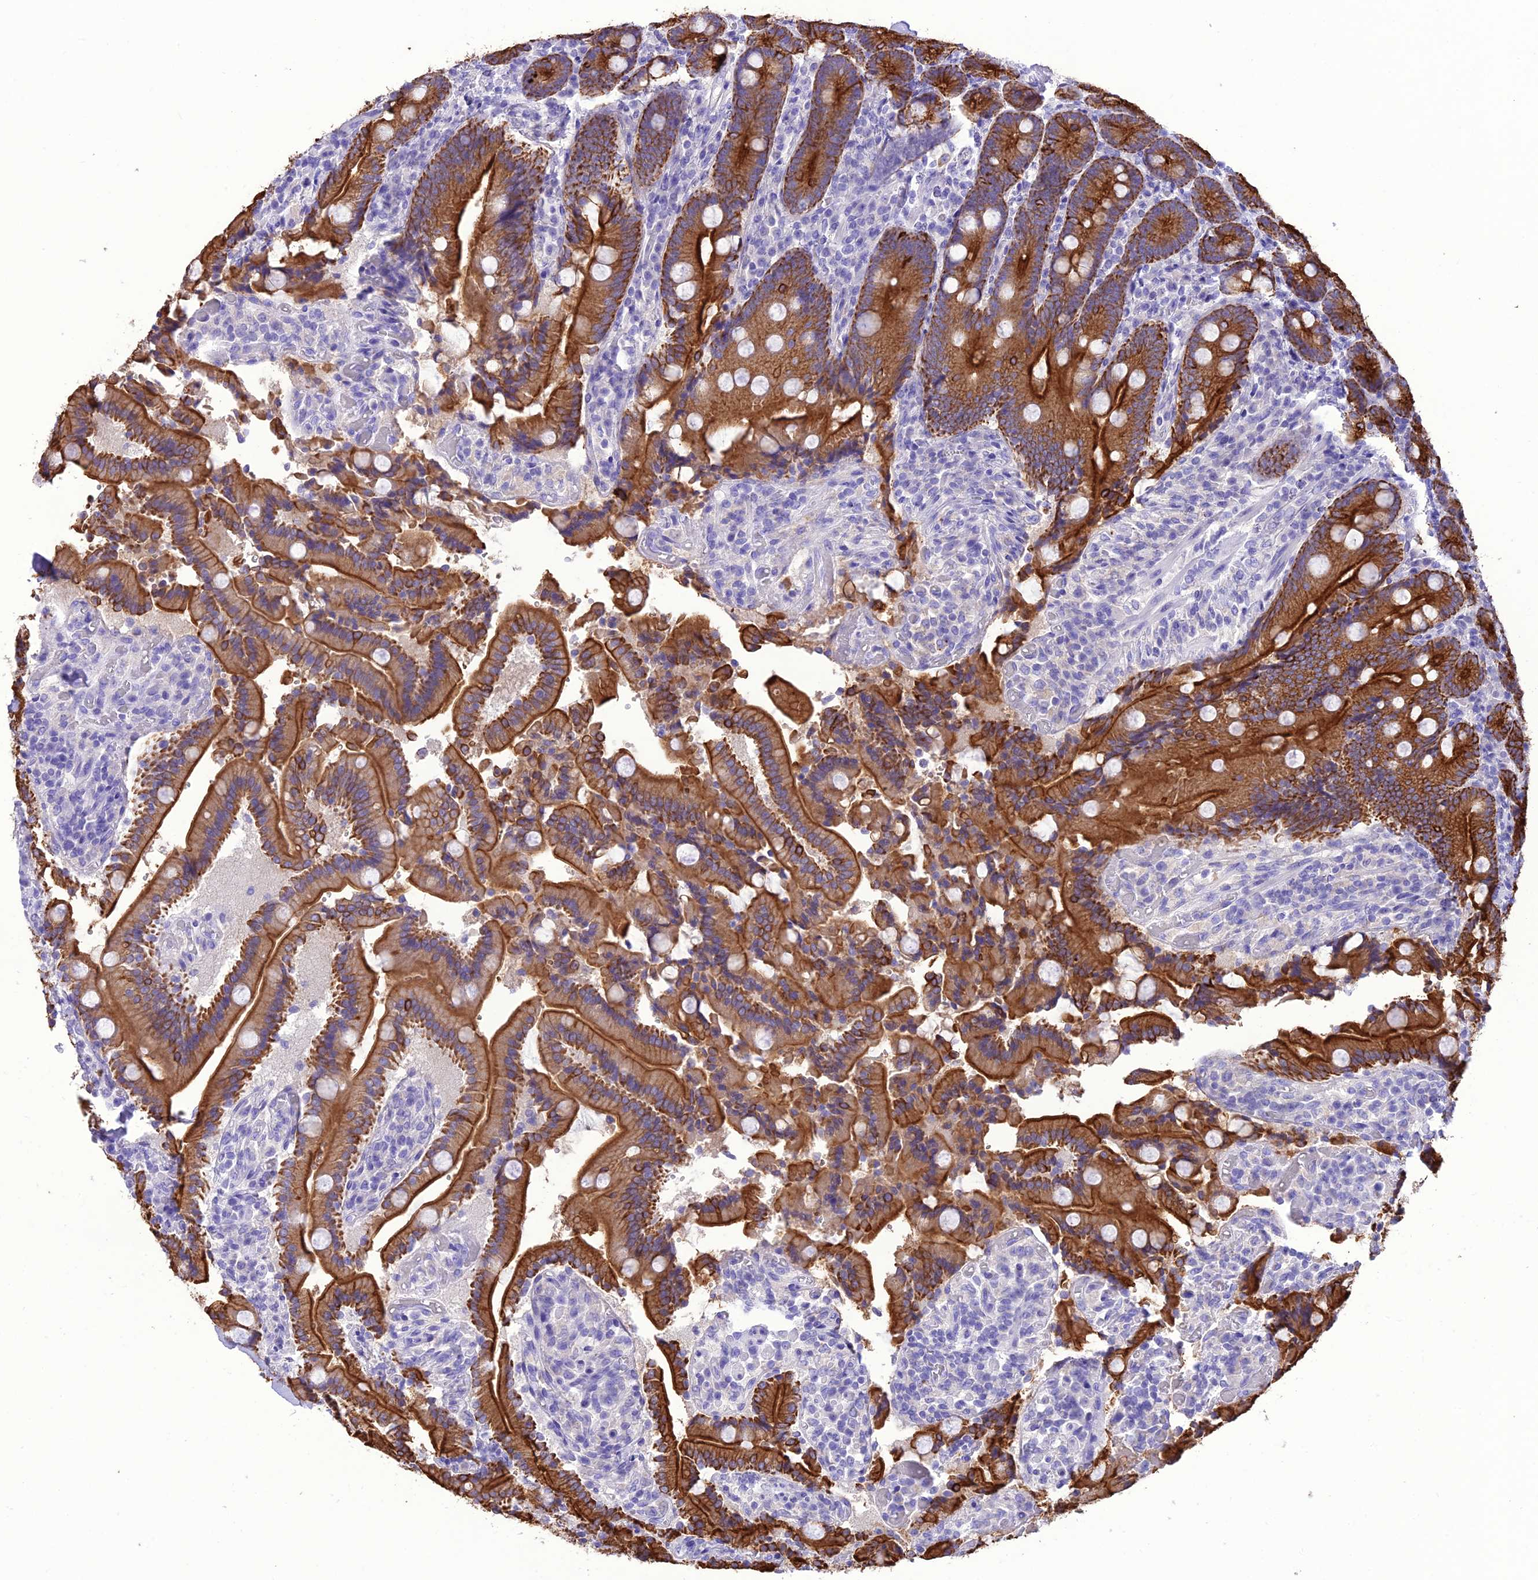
{"staining": {"intensity": "strong", "quantity": ">75%", "location": "cytoplasmic/membranous"}, "tissue": "duodenum", "cell_type": "Glandular cells", "image_type": "normal", "snomed": [{"axis": "morphology", "description": "Normal tissue, NOS"}, {"axis": "topography", "description": "Duodenum"}], "caption": "Immunohistochemistry (DAB) staining of benign duodenum demonstrates strong cytoplasmic/membranous protein expression in about >75% of glandular cells.", "gene": "VPS52", "patient": {"sex": "female", "age": 62}}